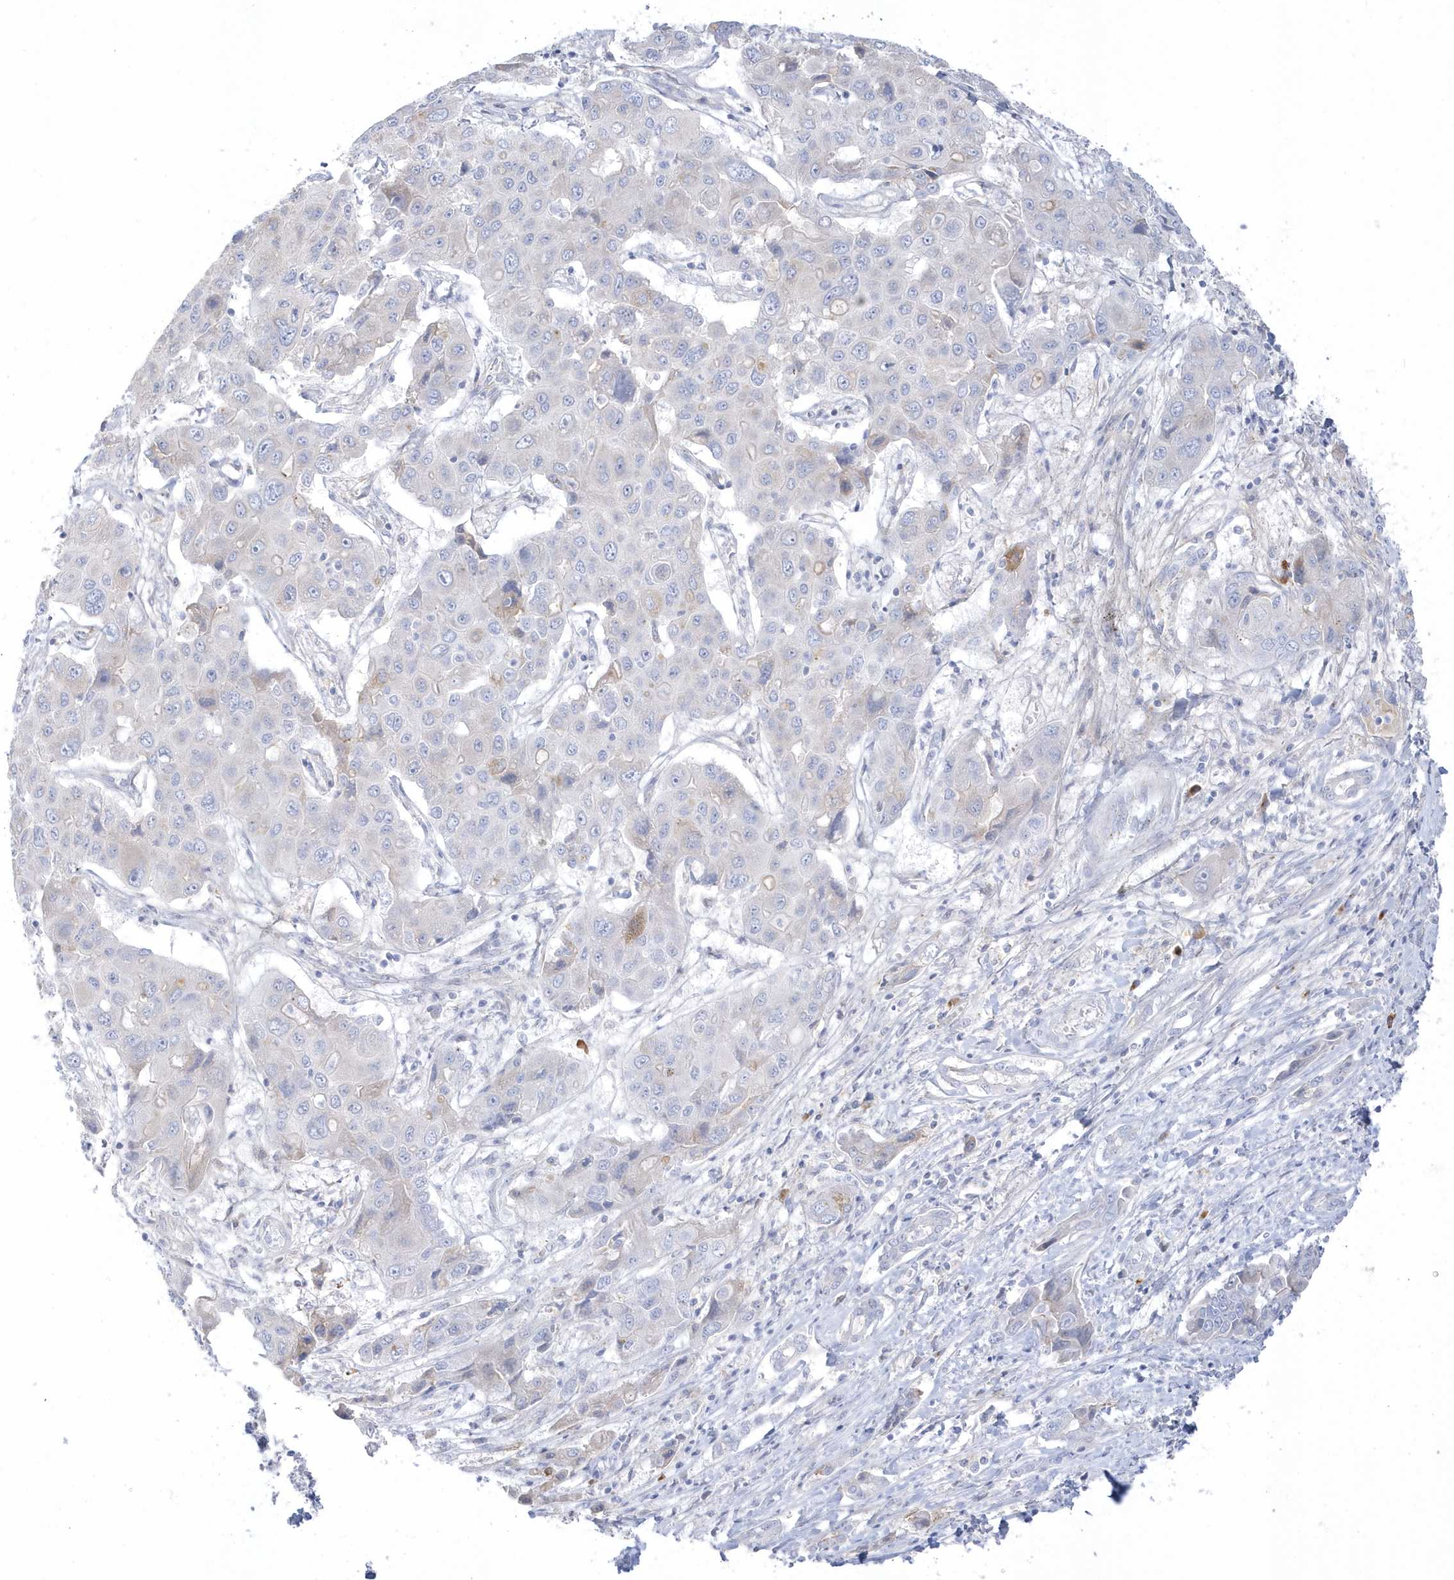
{"staining": {"intensity": "negative", "quantity": "none", "location": "none"}, "tissue": "liver cancer", "cell_type": "Tumor cells", "image_type": "cancer", "snomed": [{"axis": "morphology", "description": "Cholangiocarcinoma"}, {"axis": "topography", "description": "Liver"}], "caption": "Tumor cells show no significant protein positivity in liver cancer (cholangiocarcinoma).", "gene": "SEMA3D", "patient": {"sex": "male", "age": 67}}